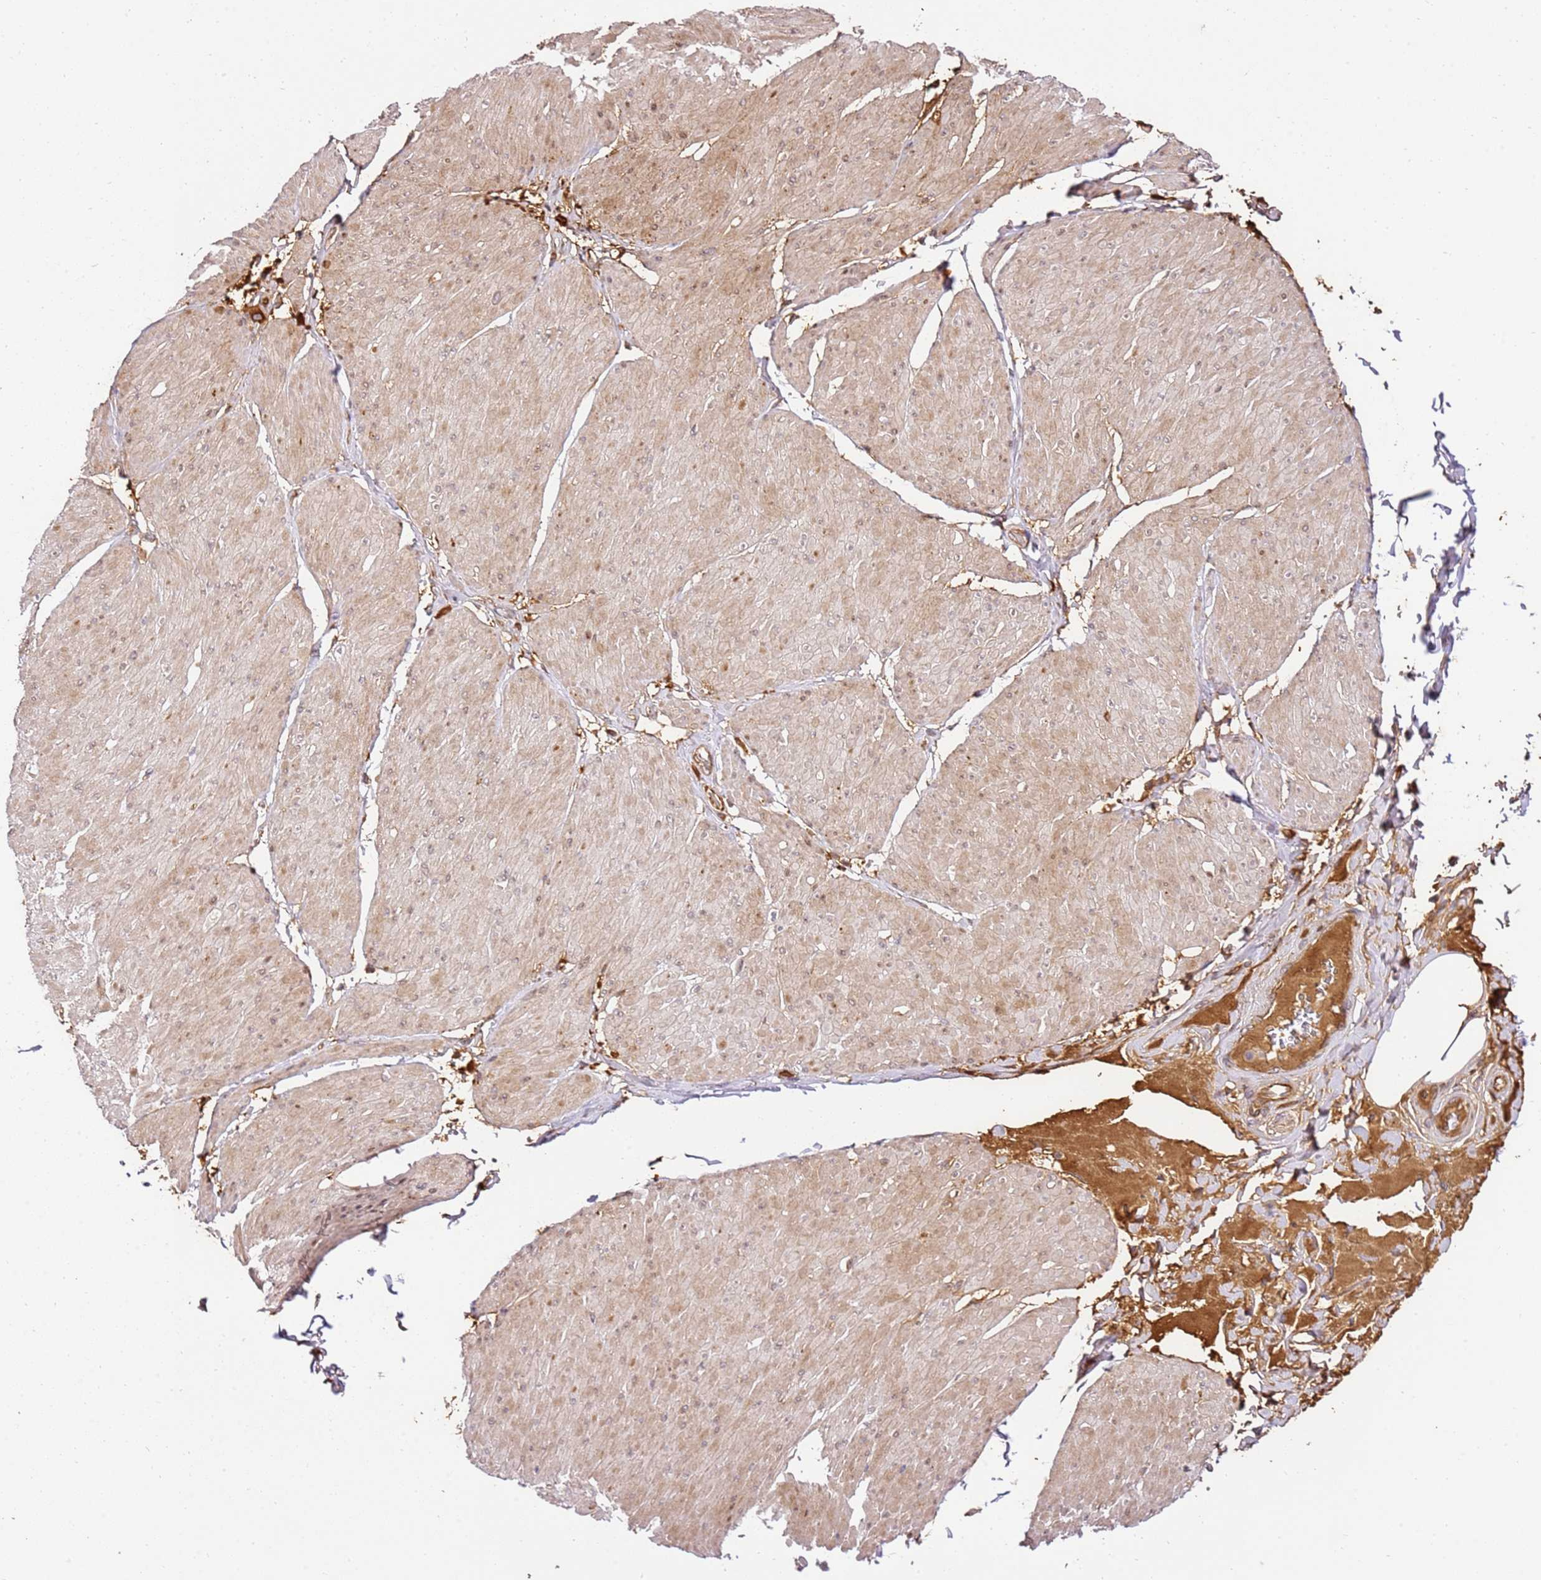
{"staining": {"intensity": "moderate", "quantity": ">75%", "location": "cytoplasmic/membranous"}, "tissue": "smooth muscle", "cell_type": "Smooth muscle cells", "image_type": "normal", "snomed": [{"axis": "morphology", "description": "Urothelial carcinoma, High grade"}, {"axis": "topography", "description": "Urinary bladder"}], "caption": "This micrograph displays immunohistochemistry staining of benign human smooth muscle, with medium moderate cytoplasmic/membranous staining in approximately >75% of smooth muscle cells.", "gene": "KATNAL2", "patient": {"sex": "male", "age": 46}}